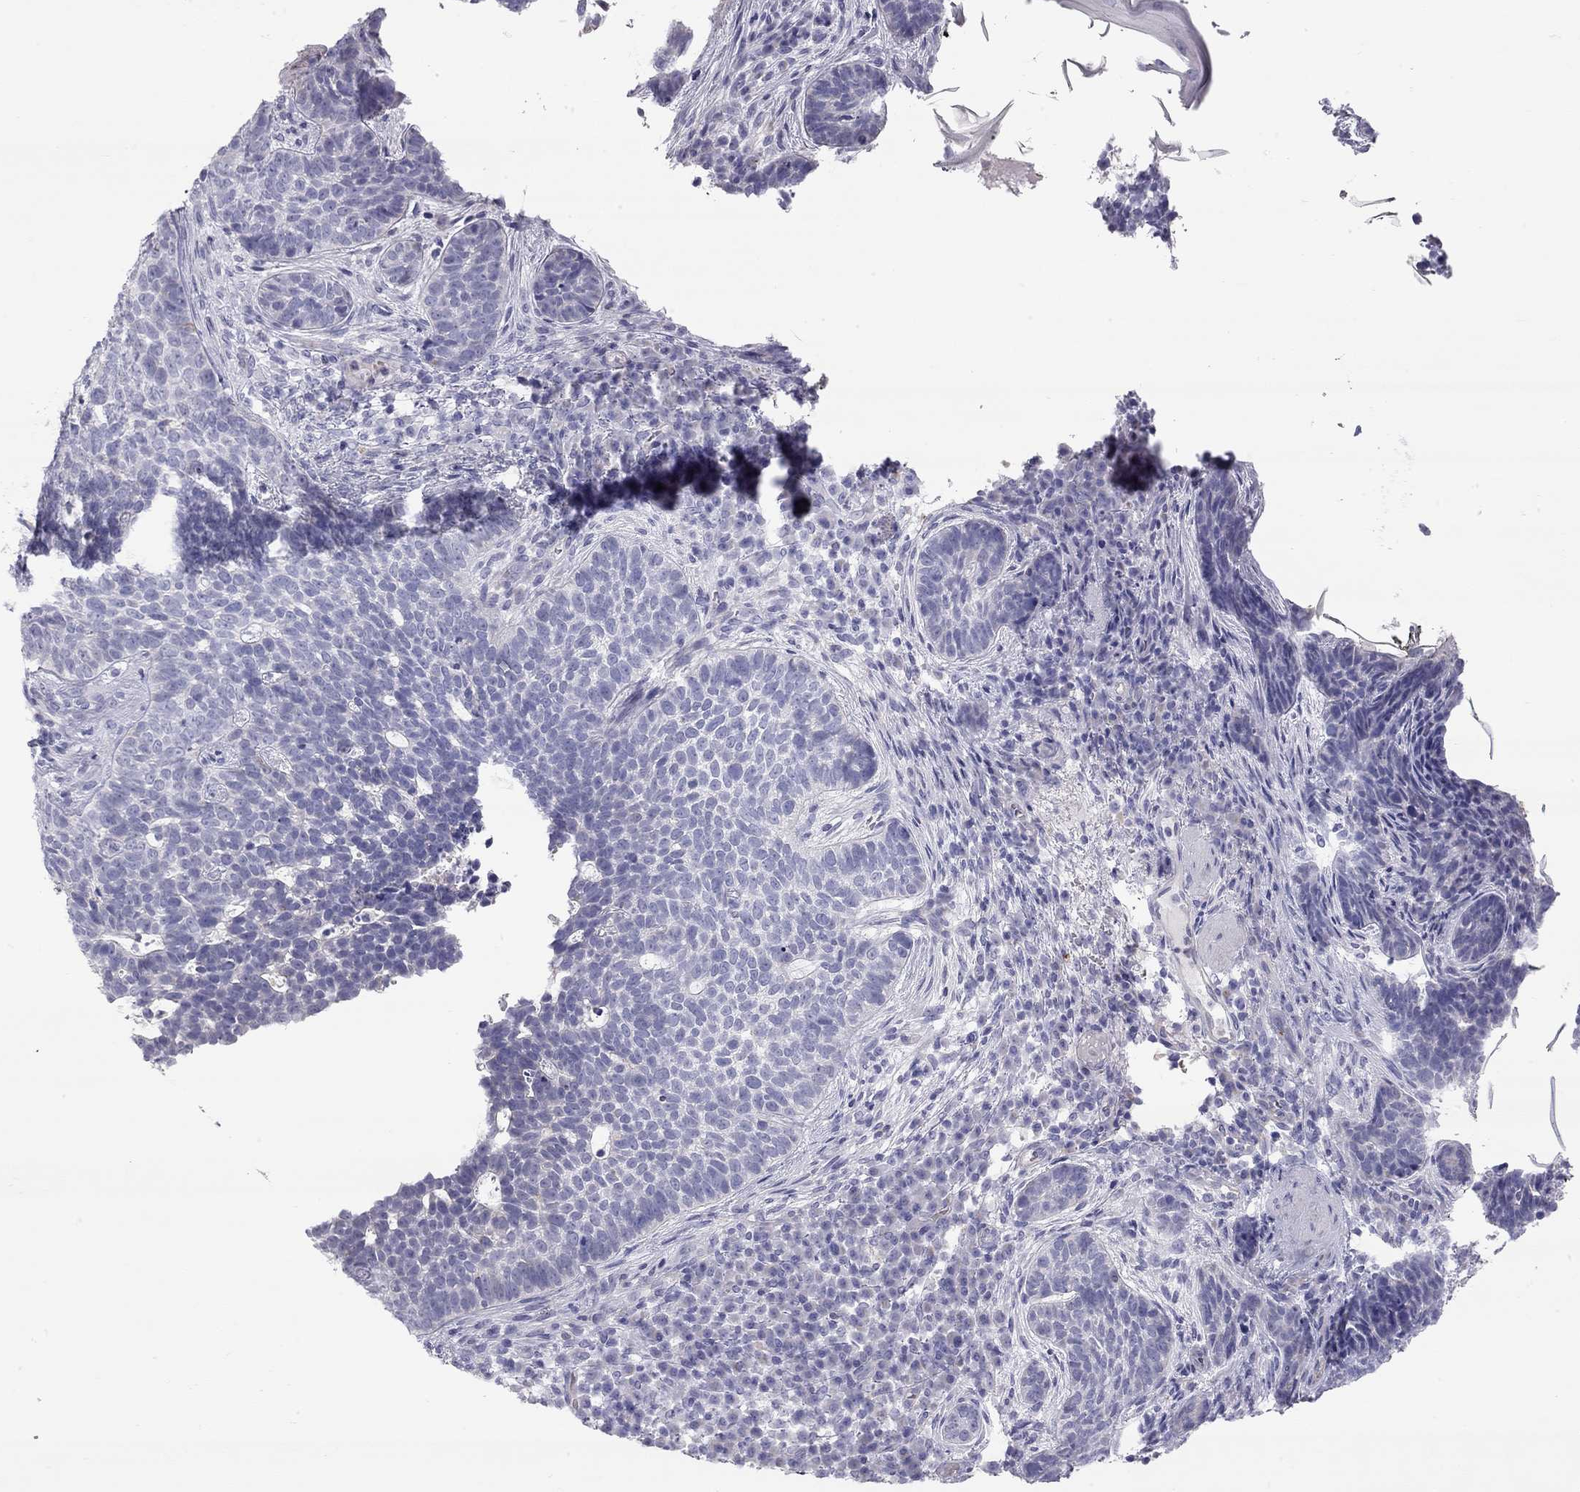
{"staining": {"intensity": "negative", "quantity": "none", "location": "none"}, "tissue": "skin cancer", "cell_type": "Tumor cells", "image_type": "cancer", "snomed": [{"axis": "morphology", "description": "Basal cell carcinoma"}, {"axis": "topography", "description": "Skin"}], "caption": "A high-resolution image shows immunohistochemistry staining of skin basal cell carcinoma, which reveals no significant expression in tumor cells.", "gene": "TDRD6", "patient": {"sex": "female", "age": 69}}